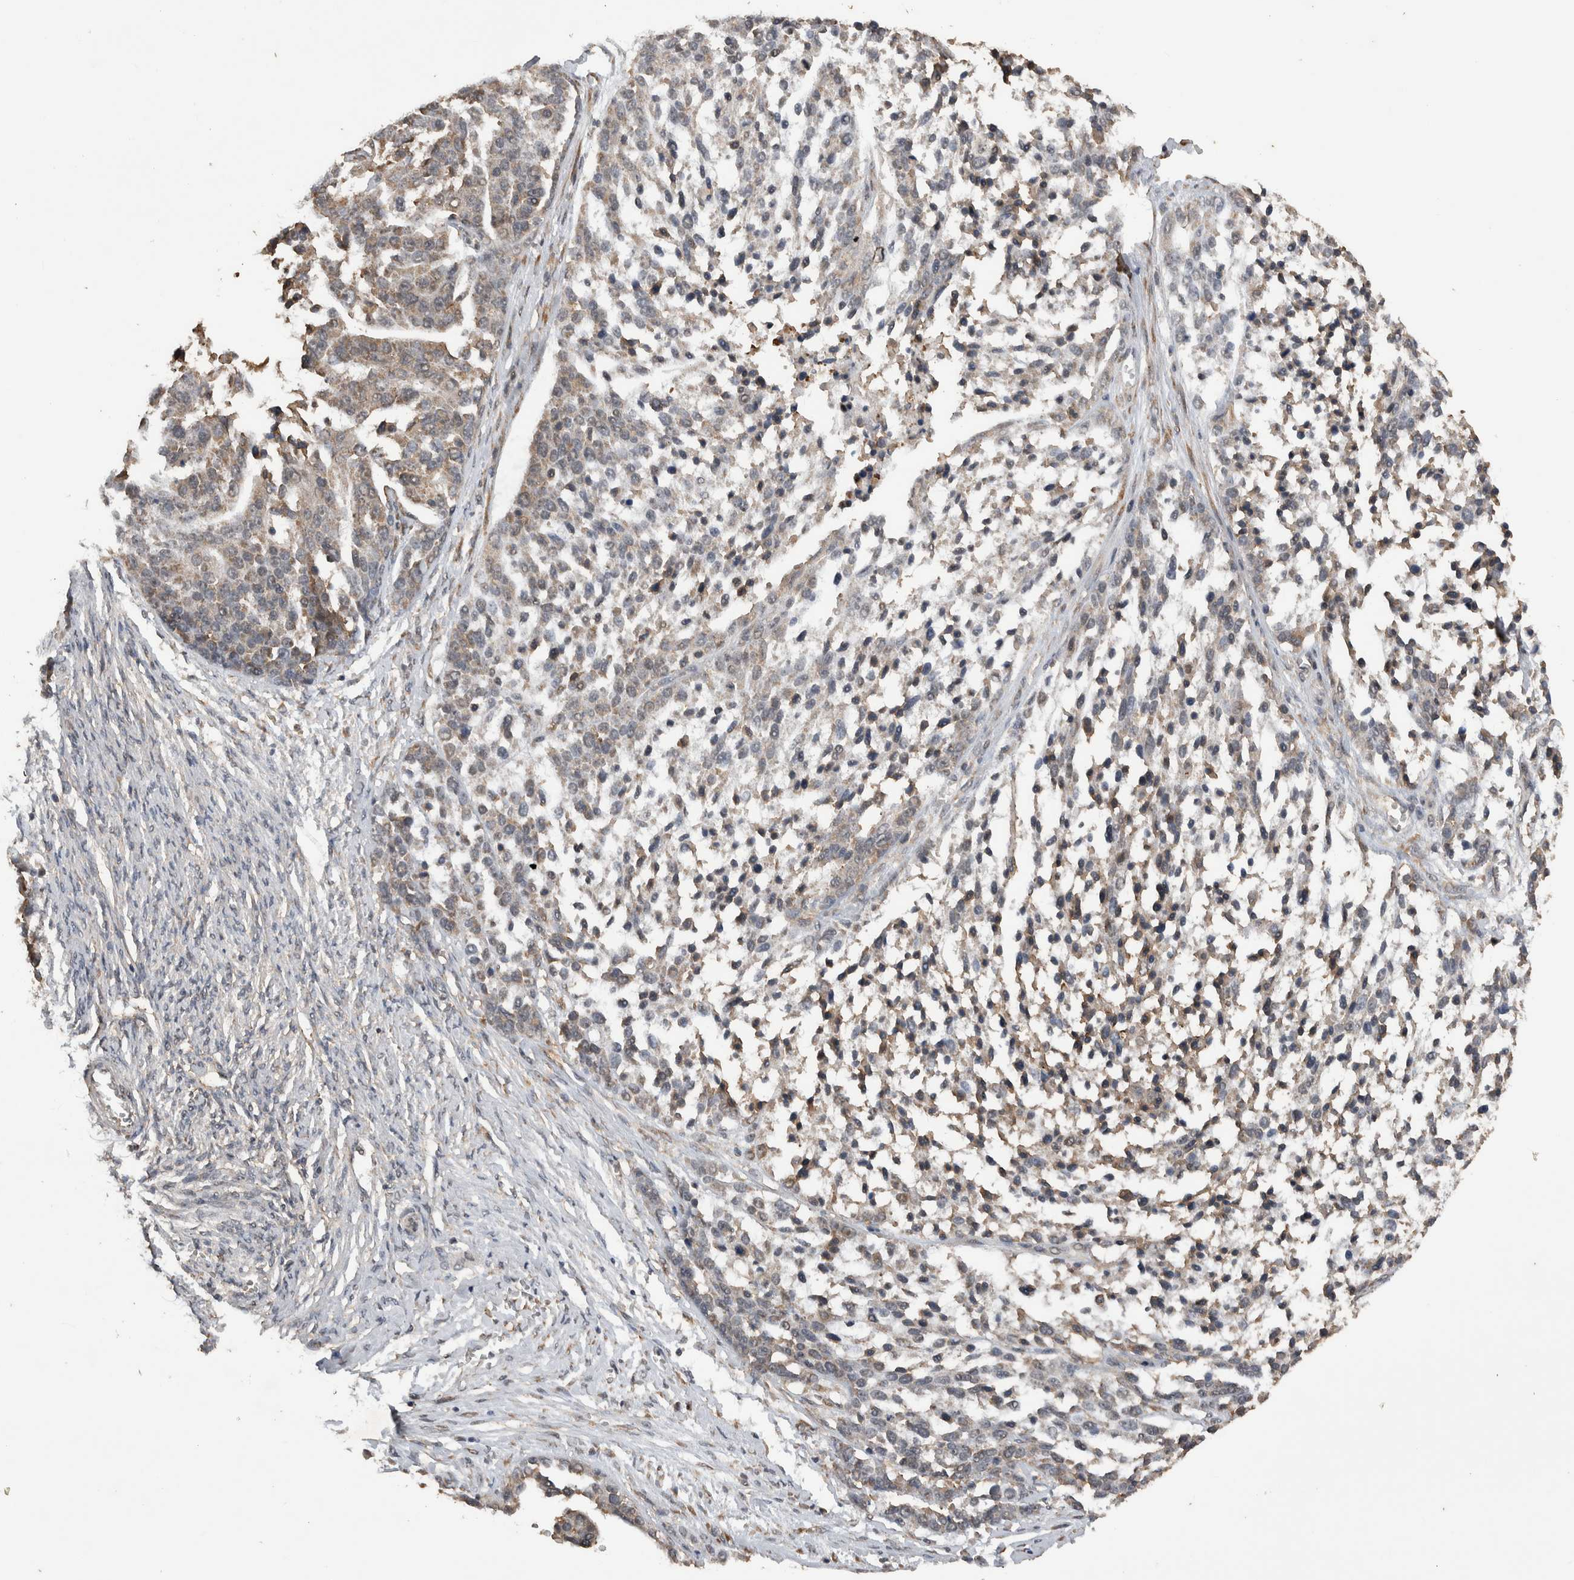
{"staining": {"intensity": "weak", "quantity": "25%-75%", "location": "cytoplasmic/membranous"}, "tissue": "ovarian cancer", "cell_type": "Tumor cells", "image_type": "cancer", "snomed": [{"axis": "morphology", "description": "Cystadenocarcinoma, serous, NOS"}, {"axis": "topography", "description": "Ovary"}], "caption": "A low amount of weak cytoplasmic/membranous expression is seen in about 25%-75% of tumor cells in ovarian cancer (serous cystadenocarcinoma) tissue. (DAB (3,3'-diaminobenzidine) IHC, brown staining for protein, blue staining for nuclei).", "gene": "DVL2", "patient": {"sex": "female", "age": 44}}